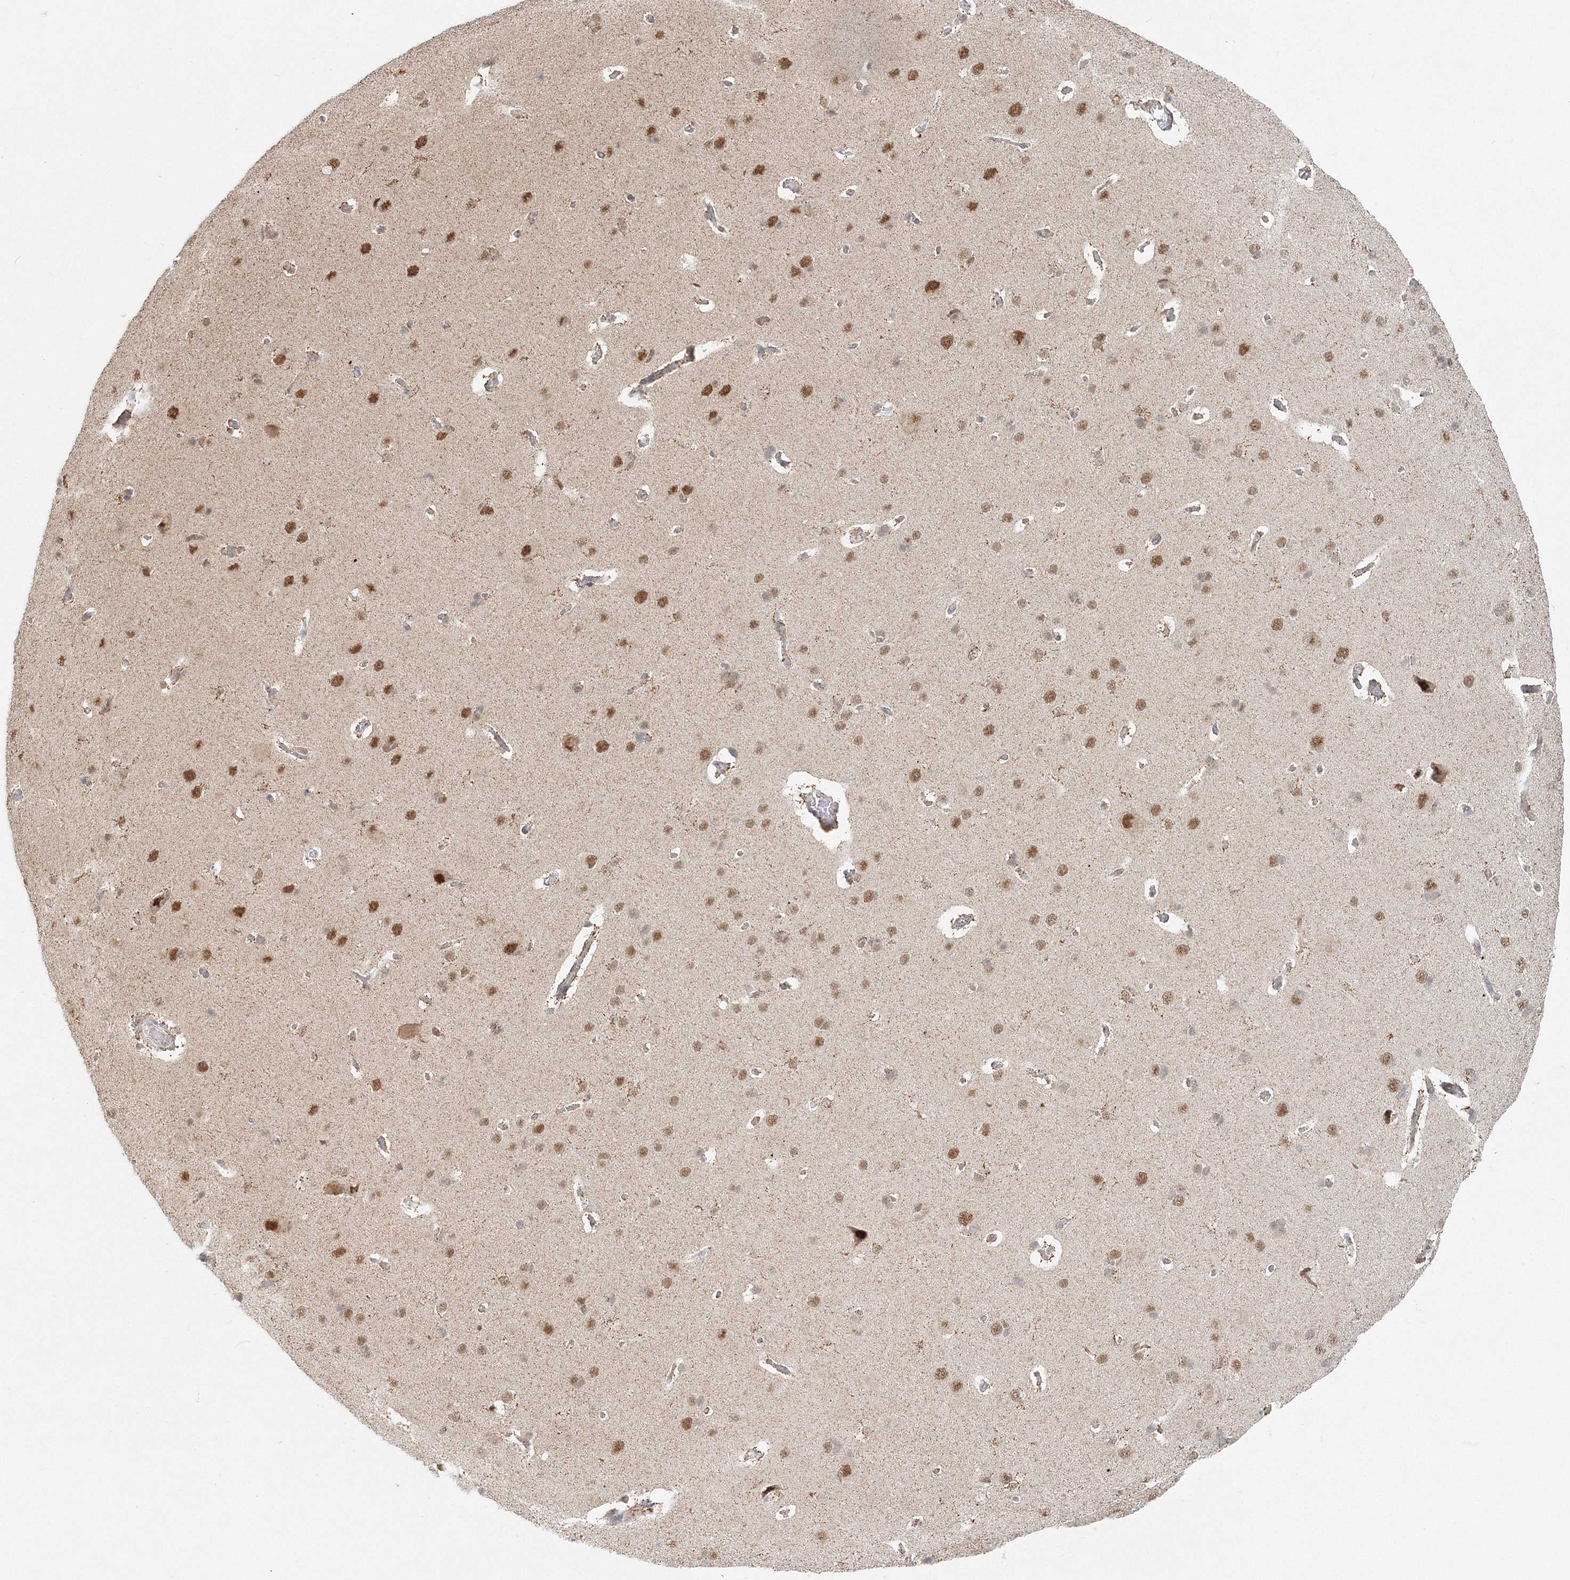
{"staining": {"intensity": "weak", "quantity": "25%-75%", "location": "cytoplasmic/membranous"}, "tissue": "cerebral cortex", "cell_type": "Endothelial cells", "image_type": "normal", "snomed": [{"axis": "morphology", "description": "Normal tissue, NOS"}, {"axis": "topography", "description": "Cerebral cortex"}], "caption": "Immunohistochemistry (IHC) of unremarkable cerebral cortex shows low levels of weak cytoplasmic/membranous expression in approximately 25%-75% of endothelial cells.", "gene": "PSMD6", "patient": {"sex": "male", "age": 62}}